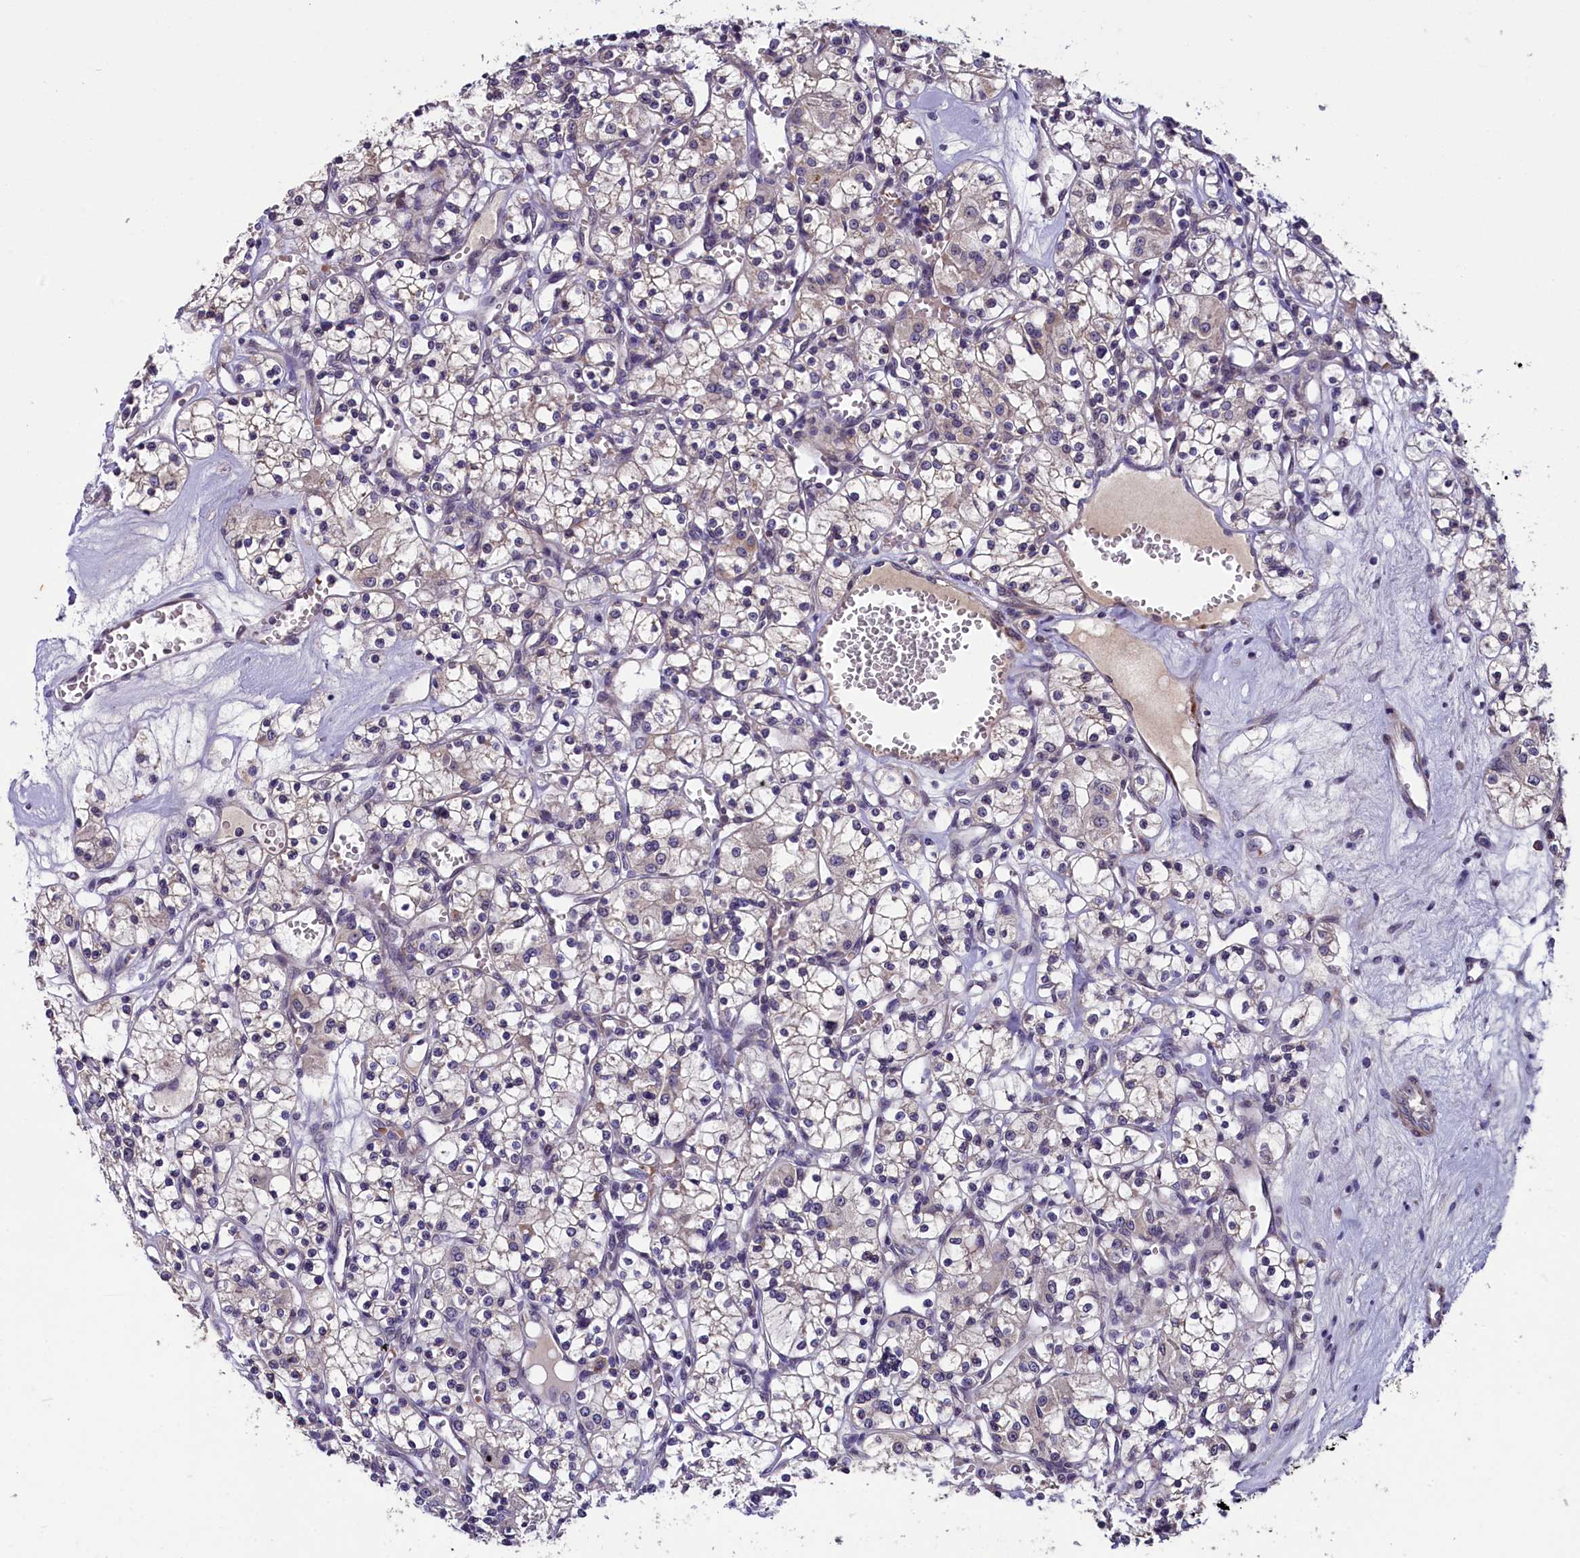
{"staining": {"intensity": "negative", "quantity": "none", "location": "none"}, "tissue": "renal cancer", "cell_type": "Tumor cells", "image_type": "cancer", "snomed": [{"axis": "morphology", "description": "Adenocarcinoma, NOS"}, {"axis": "topography", "description": "Kidney"}], "caption": "A histopathology image of adenocarcinoma (renal) stained for a protein shows no brown staining in tumor cells.", "gene": "SLC39A6", "patient": {"sex": "female", "age": 59}}